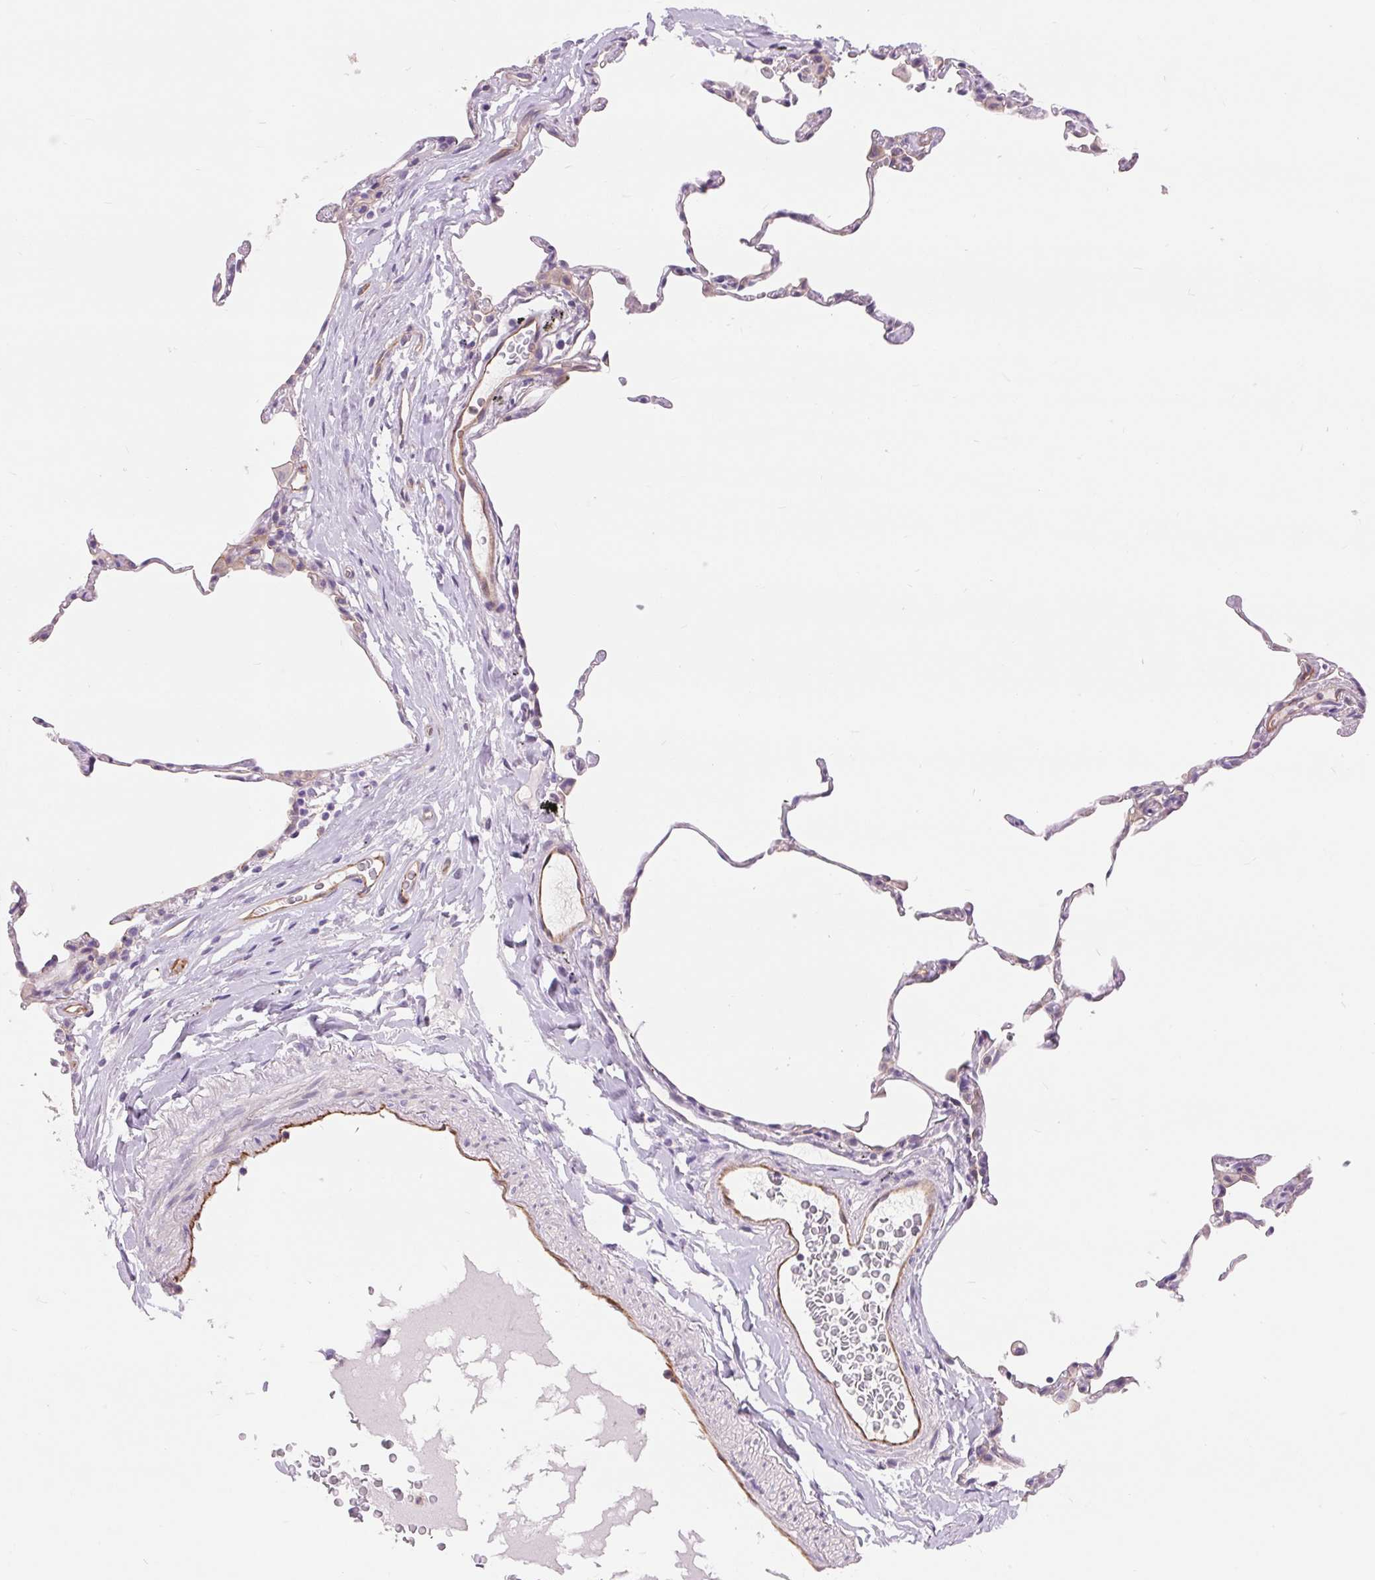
{"staining": {"intensity": "negative", "quantity": "none", "location": "none"}, "tissue": "lung", "cell_type": "Alveolar cells", "image_type": "normal", "snomed": [{"axis": "morphology", "description": "Normal tissue, NOS"}, {"axis": "topography", "description": "Lung"}], "caption": "Alveolar cells are negative for protein expression in normal human lung. (Stains: DAB (3,3'-diaminobenzidine) immunohistochemistry with hematoxylin counter stain, Microscopy: brightfield microscopy at high magnification).", "gene": "DIXDC1", "patient": {"sex": "female", "age": 57}}